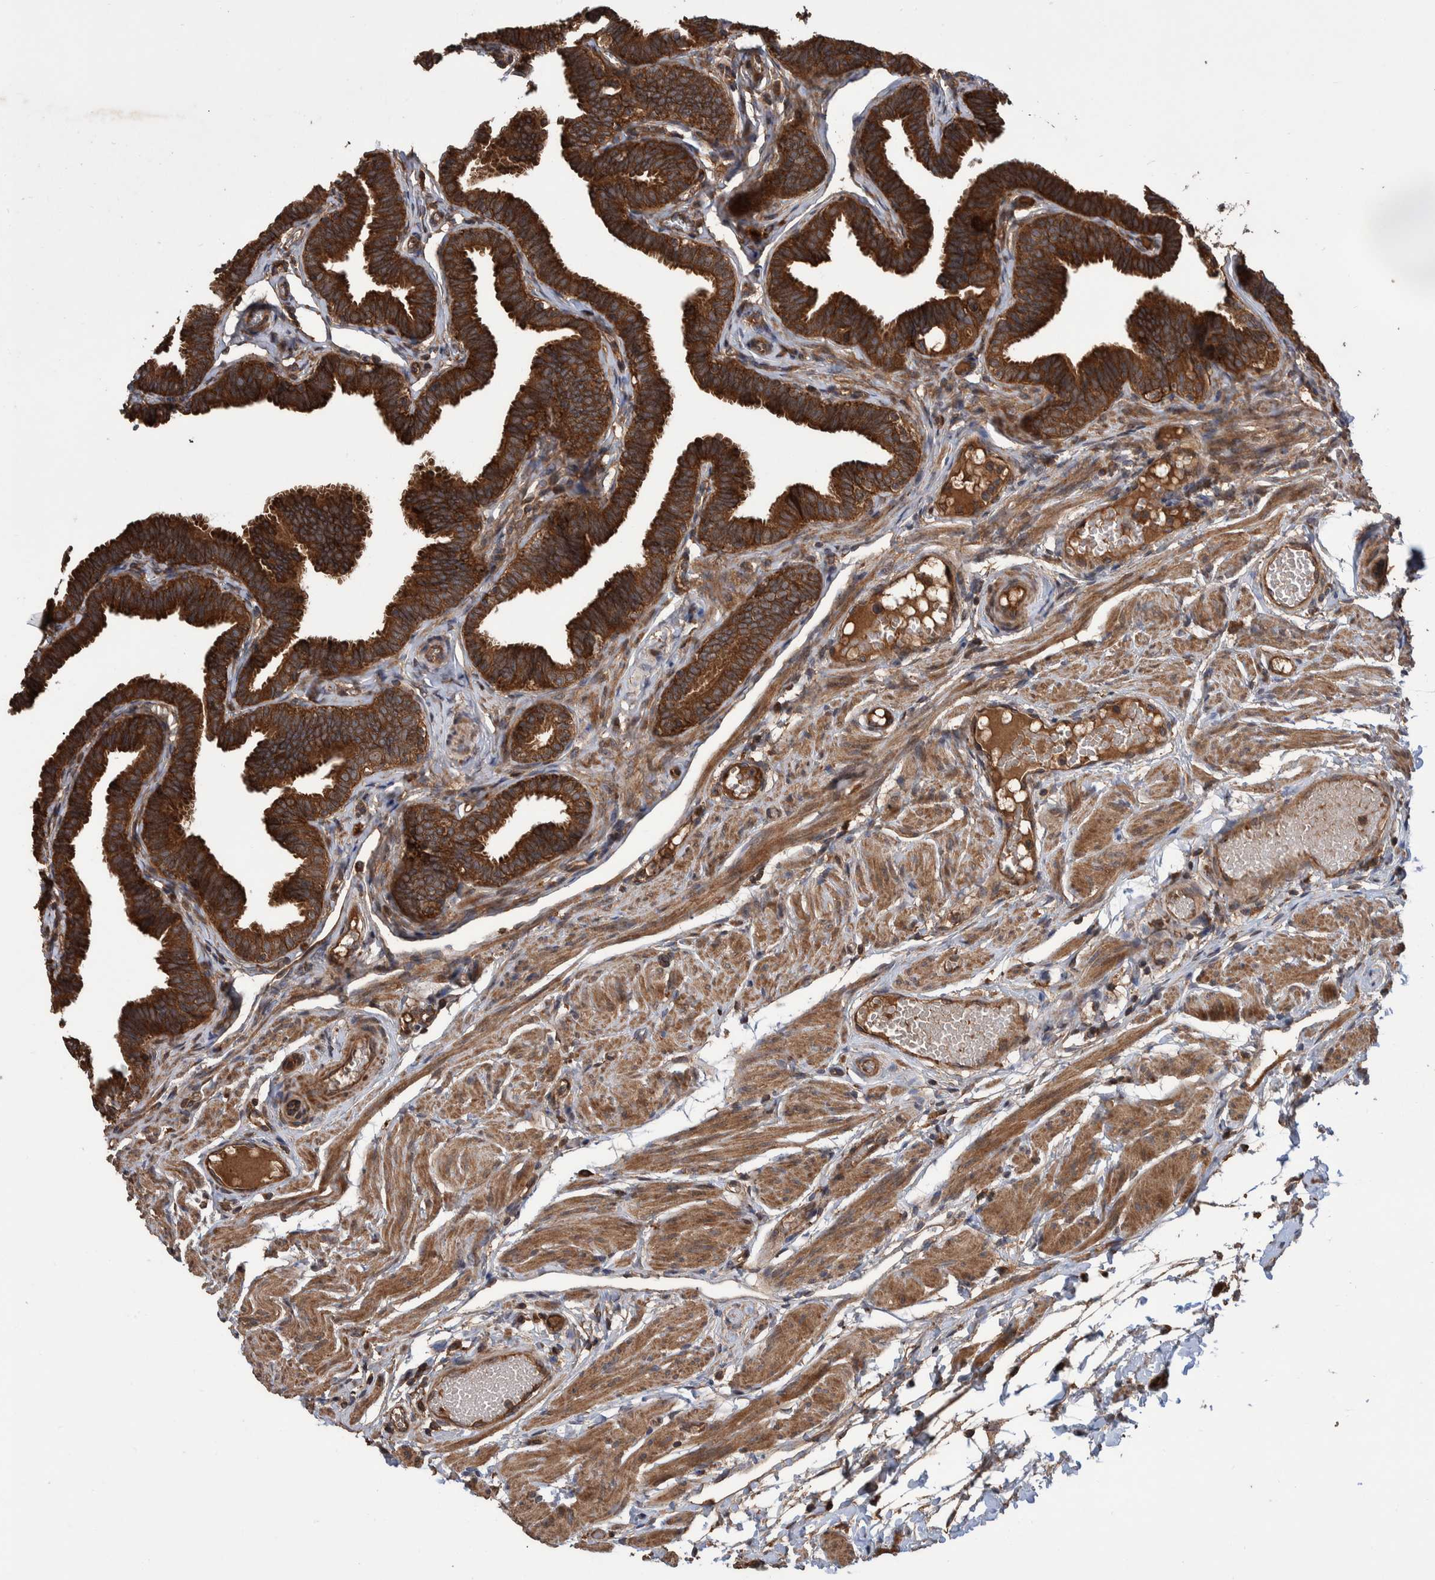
{"staining": {"intensity": "strong", "quantity": ">75%", "location": "cytoplasmic/membranous"}, "tissue": "fallopian tube", "cell_type": "Glandular cells", "image_type": "normal", "snomed": [{"axis": "morphology", "description": "Normal tissue, NOS"}, {"axis": "topography", "description": "Fallopian tube"}, {"axis": "topography", "description": "Ovary"}], "caption": "Protein analysis of unremarkable fallopian tube exhibits strong cytoplasmic/membranous expression in about >75% of glandular cells.", "gene": "VBP1", "patient": {"sex": "female", "age": 23}}